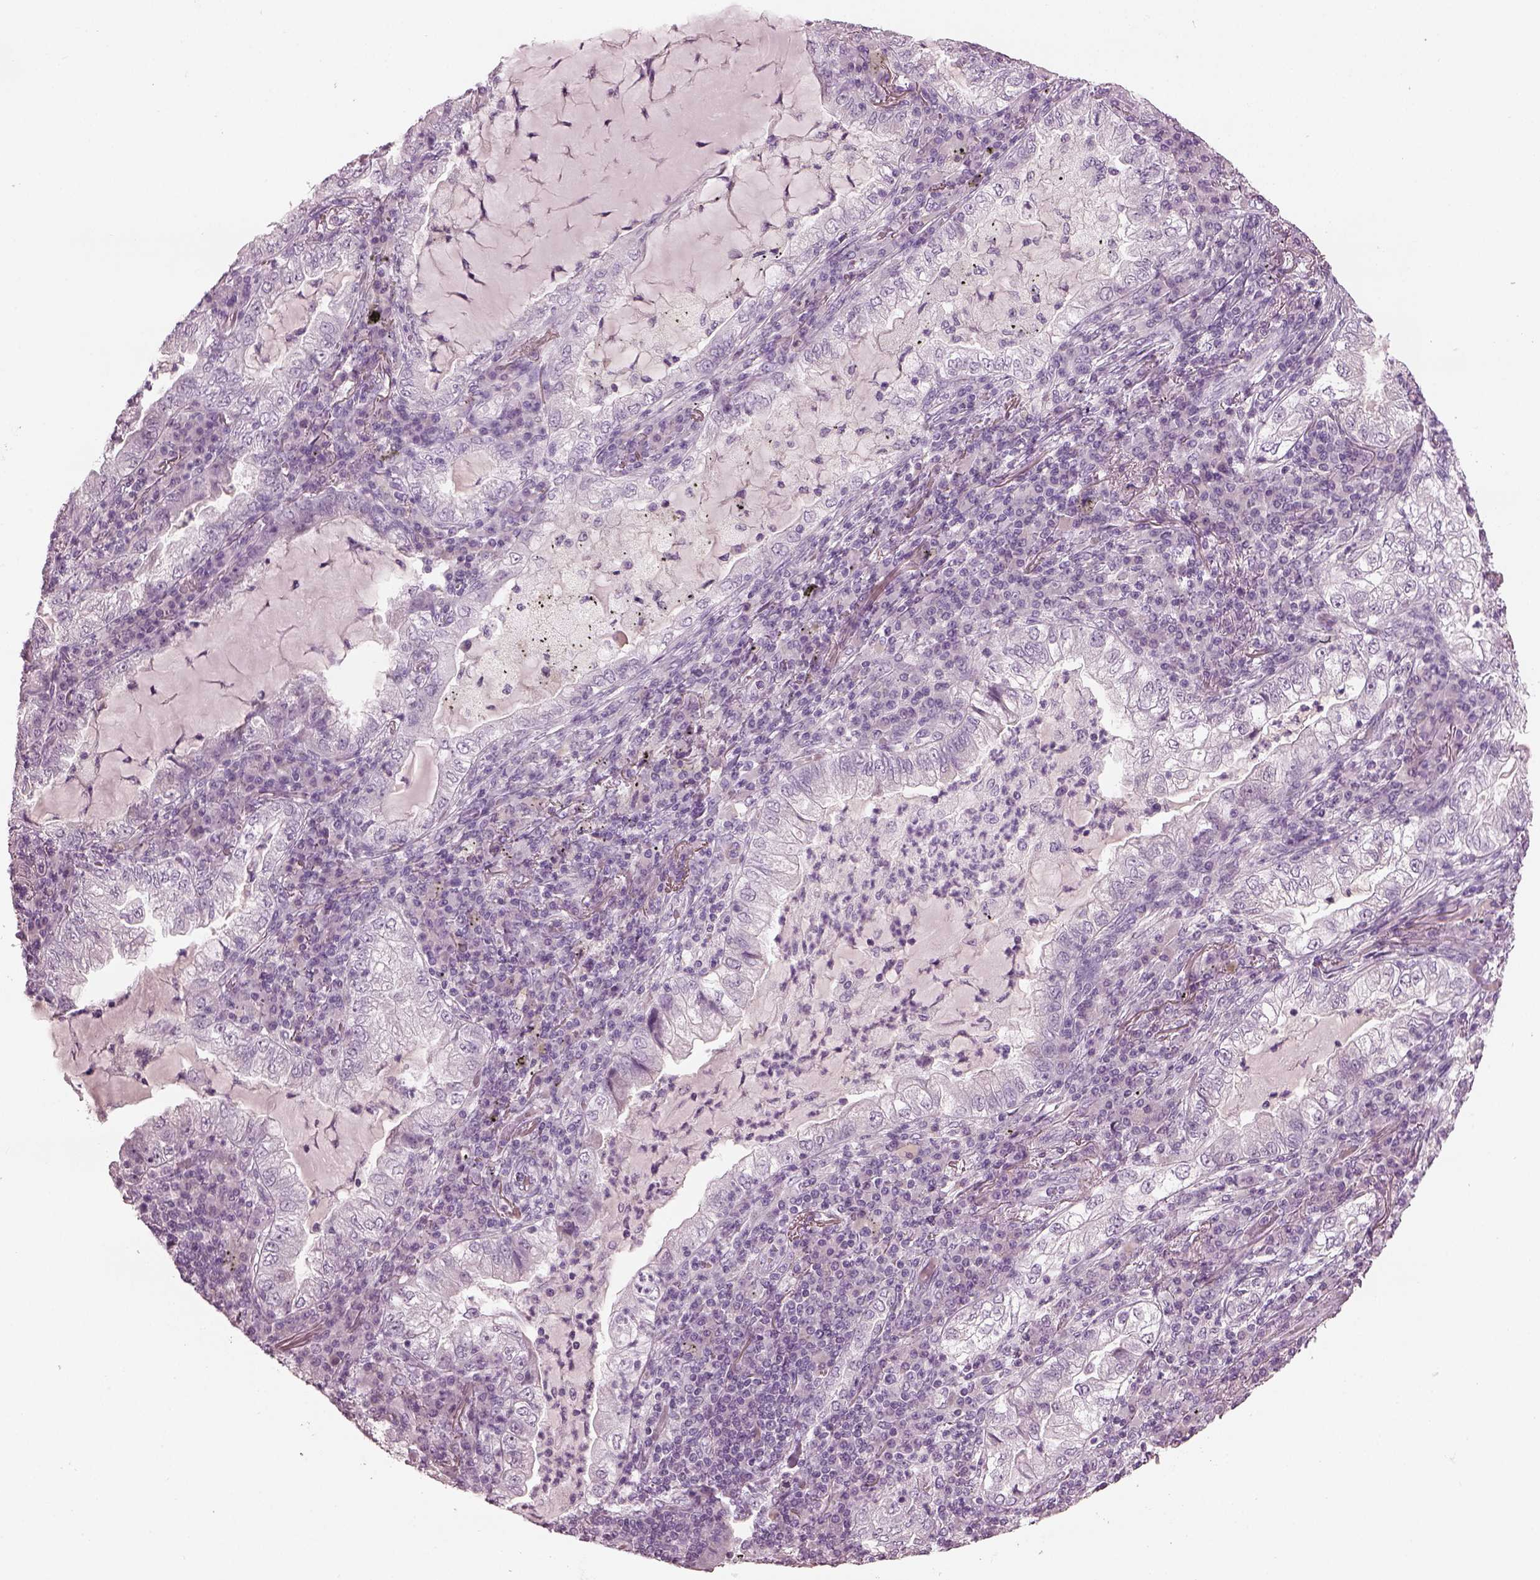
{"staining": {"intensity": "negative", "quantity": "none", "location": "none"}, "tissue": "lung cancer", "cell_type": "Tumor cells", "image_type": "cancer", "snomed": [{"axis": "morphology", "description": "Adenocarcinoma, NOS"}, {"axis": "topography", "description": "Lung"}], "caption": "Micrograph shows no significant protein positivity in tumor cells of lung cancer (adenocarcinoma).", "gene": "PACRG", "patient": {"sex": "female", "age": 73}}